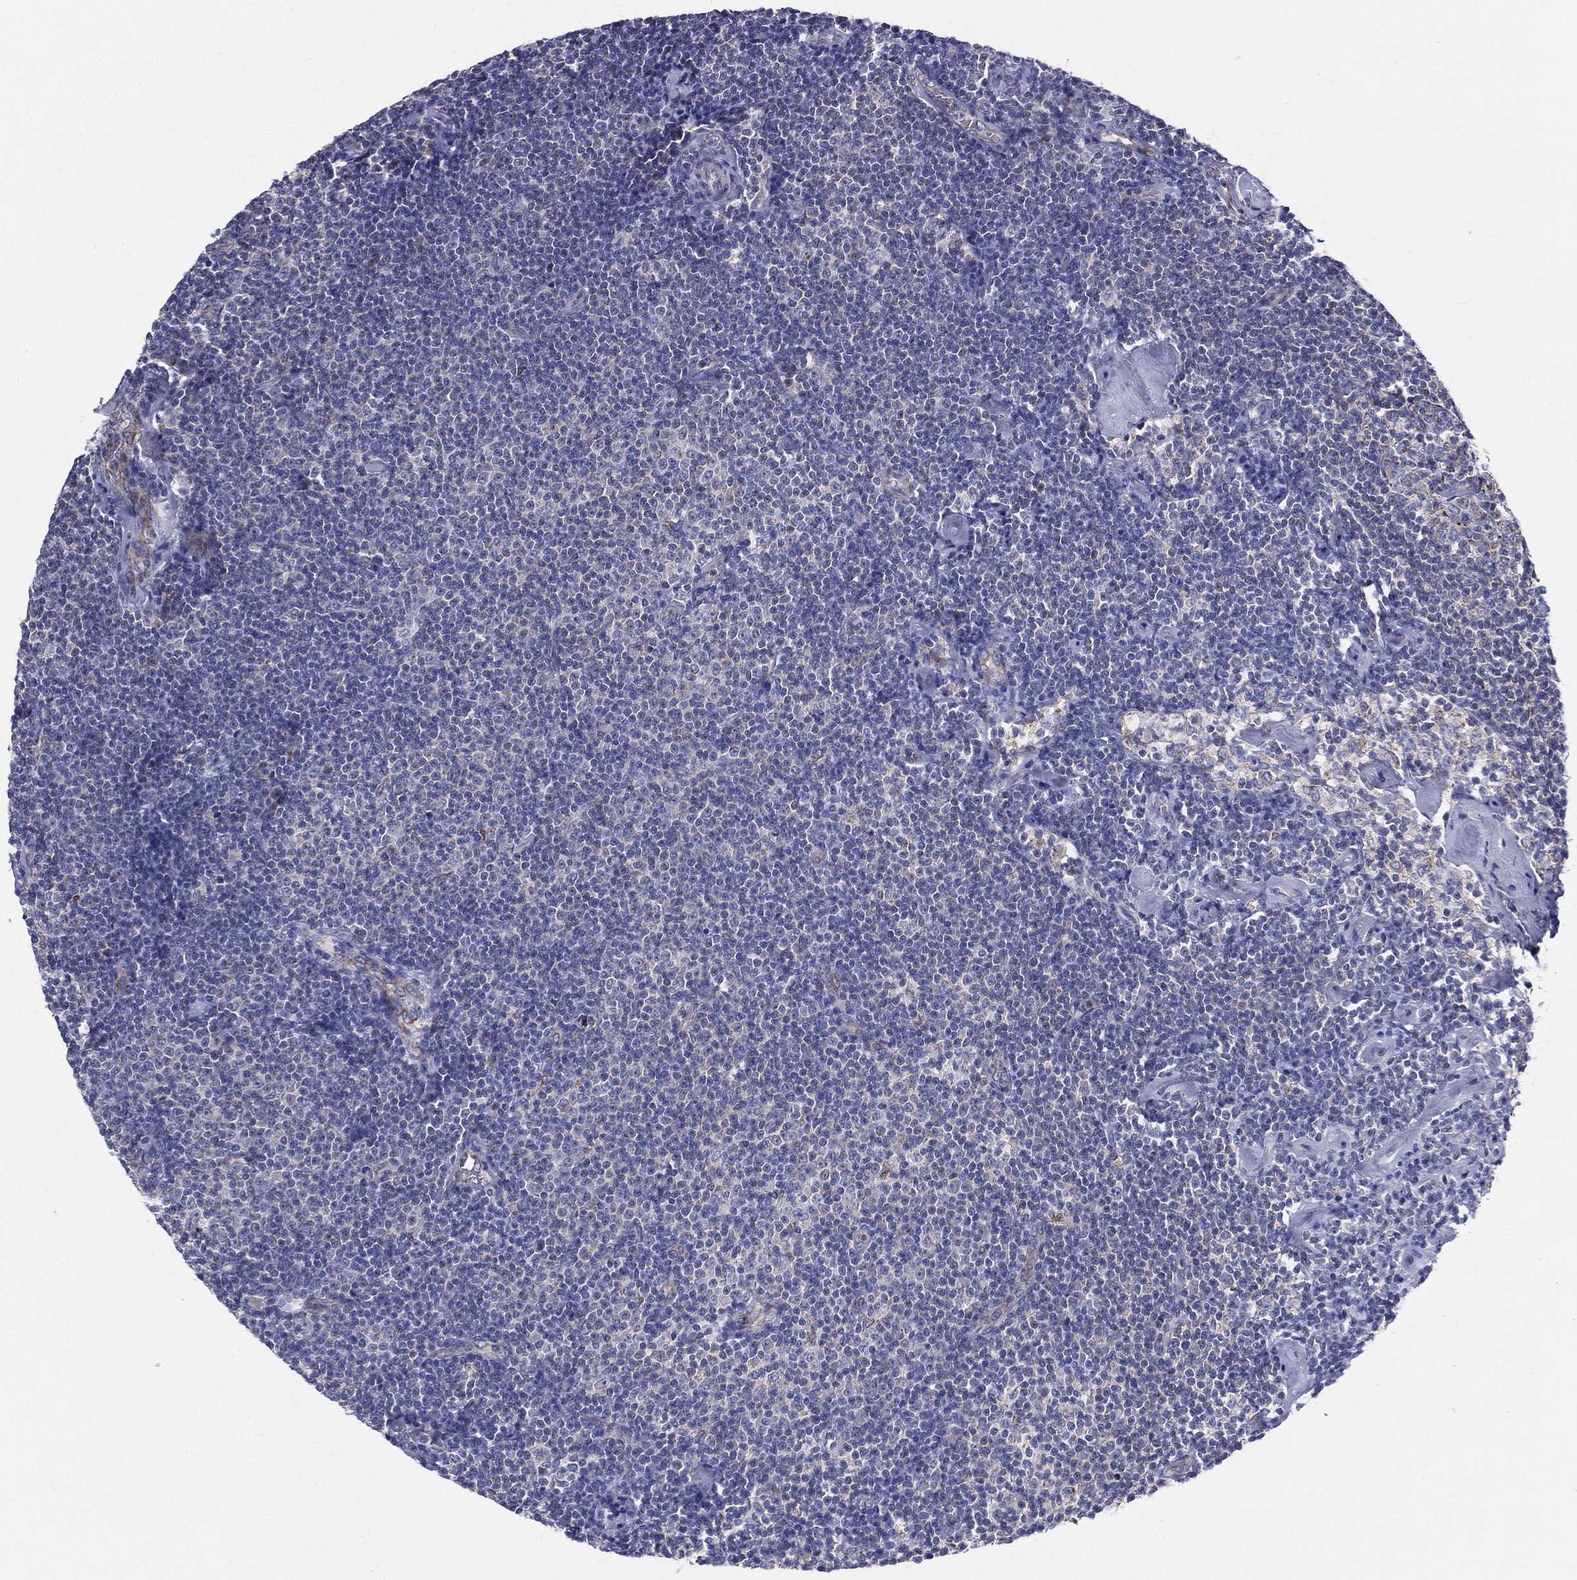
{"staining": {"intensity": "negative", "quantity": "none", "location": "none"}, "tissue": "lymphoma", "cell_type": "Tumor cells", "image_type": "cancer", "snomed": [{"axis": "morphology", "description": "Malignant lymphoma, non-Hodgkin's type, Low grade"}, {"axis": "topography", "description": "Lymph node"}], "caption": "Tumor cells are negative for brown protein staining in malignant lymphoma, non-Hodgkin's type (low-grade).", "gene": "PWWP3A", "patient": {"sex": "male", "age": 81}}